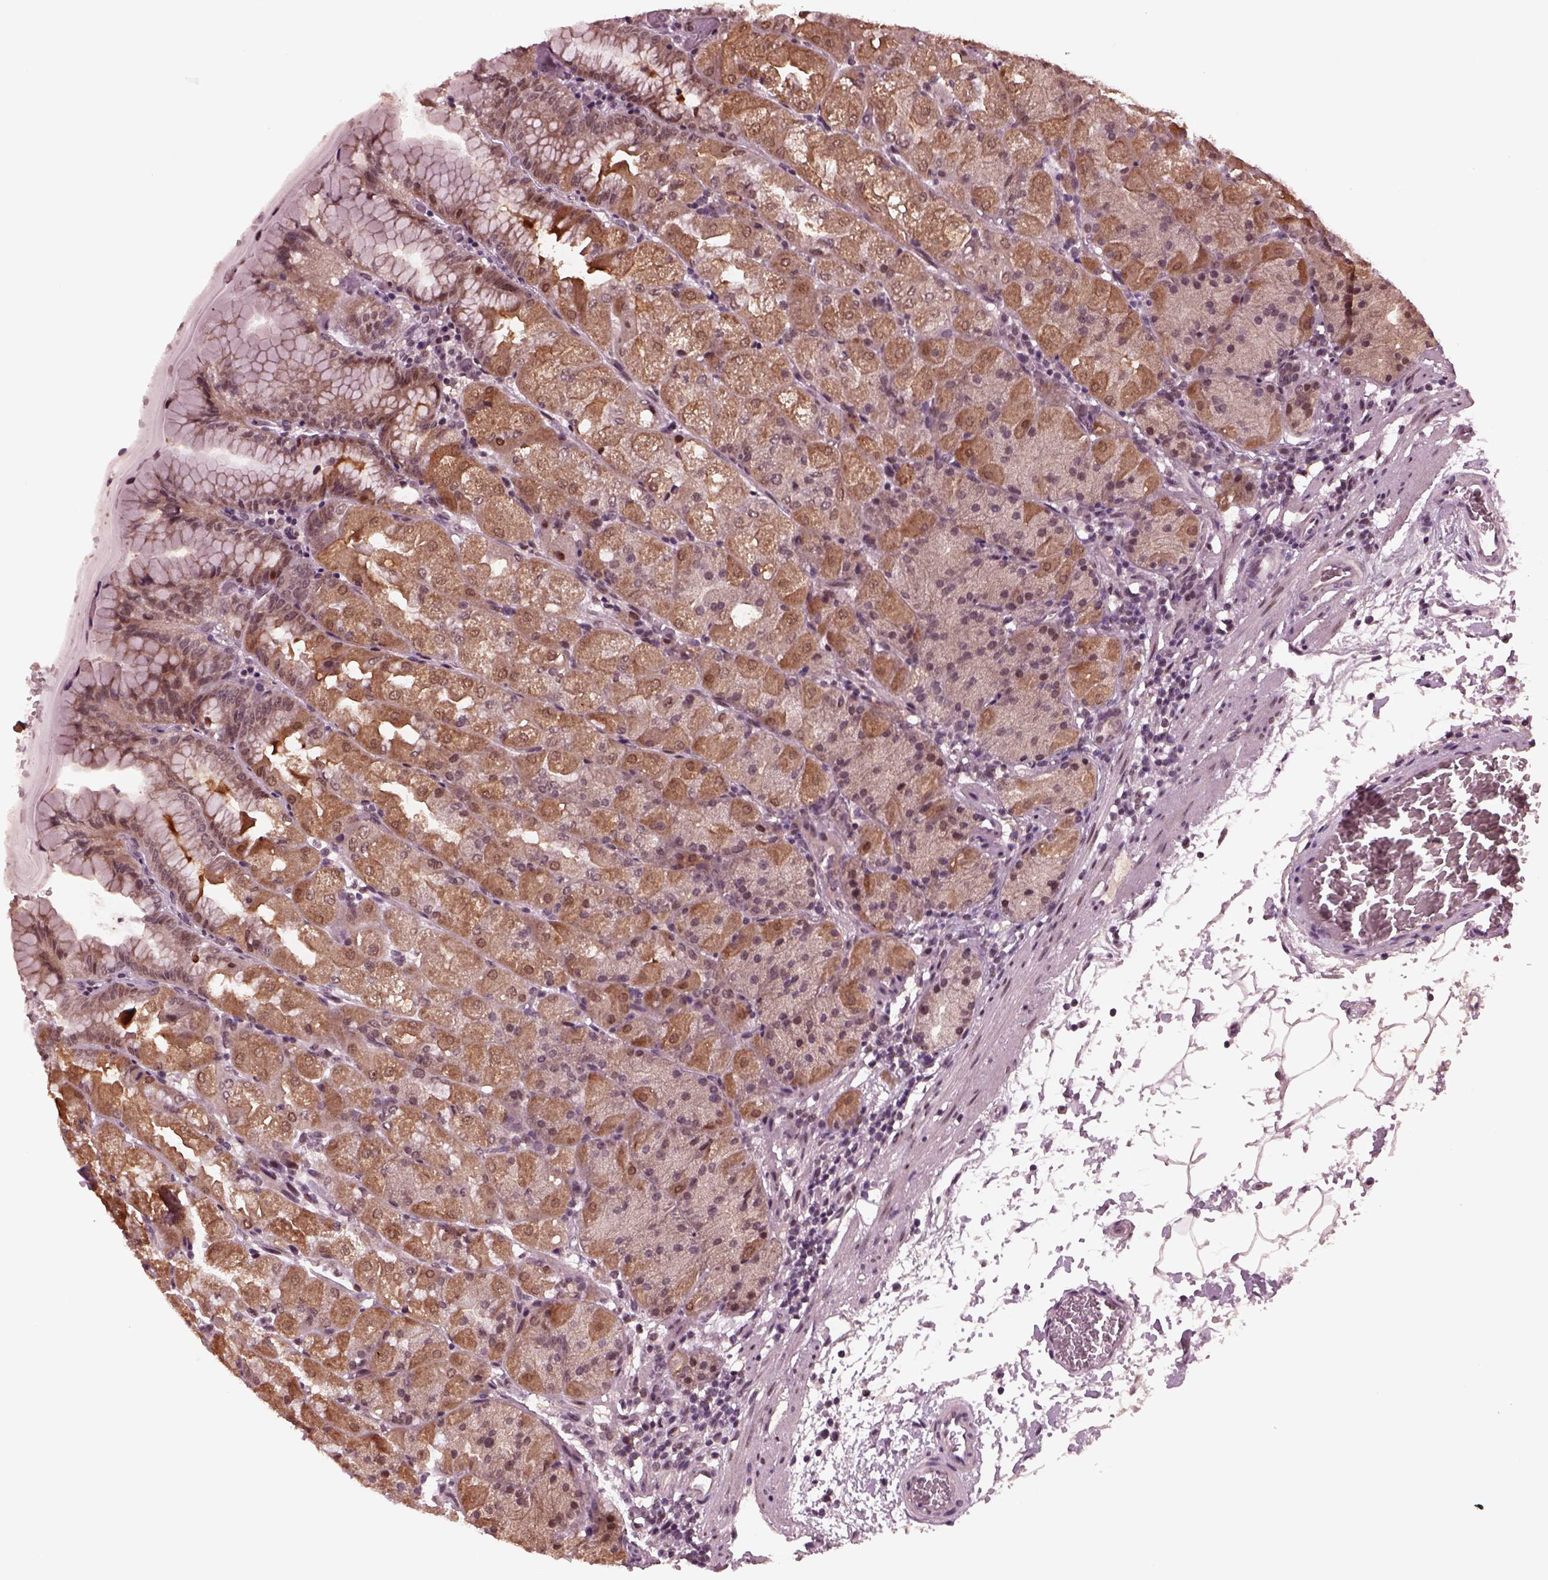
{"staining": {"intensity": "moderate", "quantity": "<25%", "location": "cytoplasmic/membranous,nuclear"}, "tissue": "stomach", "cell_type": "Glandular cells", "image_type": "normal", "snomed": [{"axis": "morphology", "description": "Normal tissue, NOS"}, {"axis": "topography", "description": "Stomach, upper"}, {"axis": "topography", "description": "Stomach"}, {"axis": "topography", "description": "Stomach, lower"}], "caption": "The micrograph exhibits staining of normal stomach, revealing moderate cytoplasmic/membranous,nuclear protein positivity (brown color) within glandular cells.", "gene": "NAP1L5", "patient": {"sex": "male", "age": 62}}